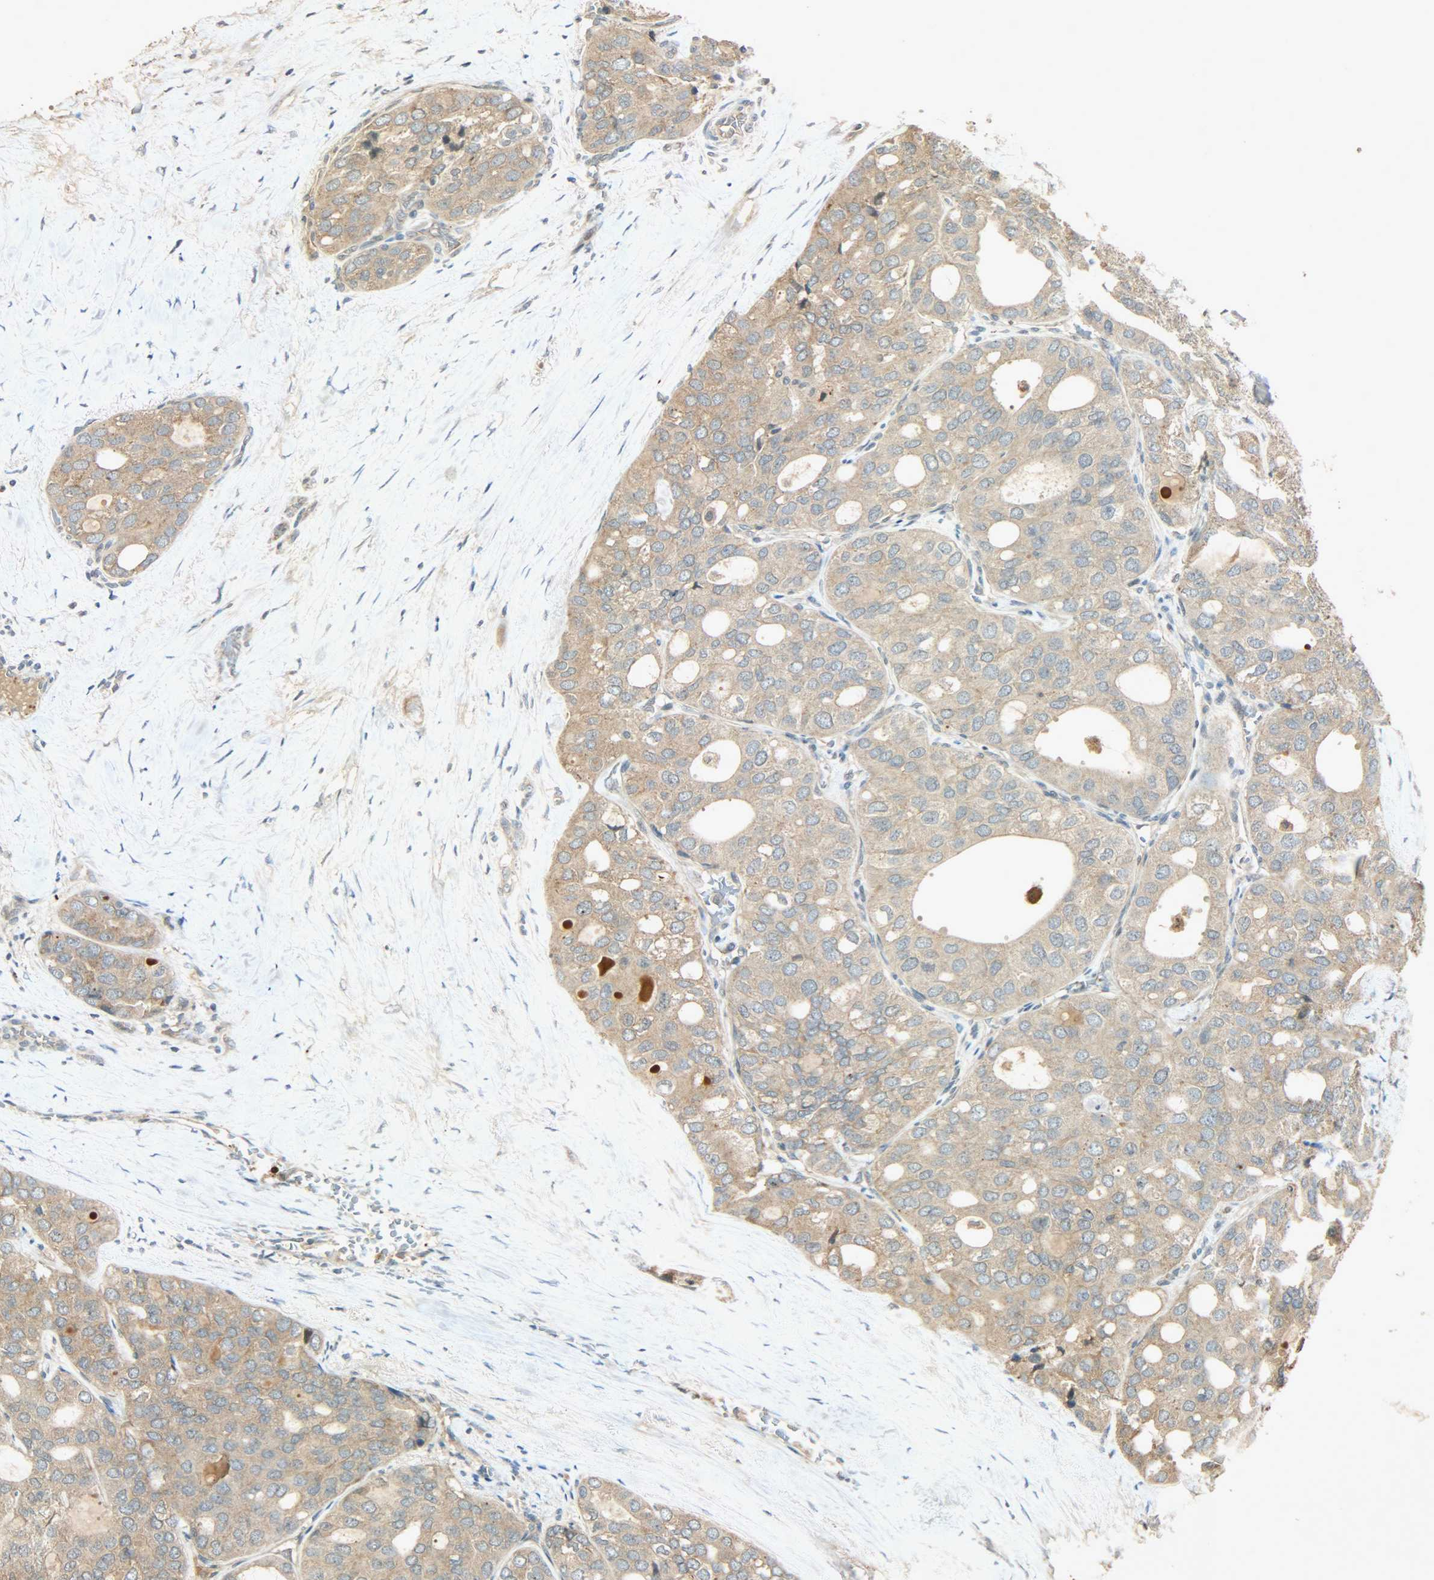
{"staining": {"intensity": "weak", "quantity": ">75%", "location": "cytoplasmic/membranous"}, "tissue": "thyroid cancer", "cell_type": "Tumor cells", "image_type": "cancer", "snomed": [{"axis": "morphology", "description": "Follicular adenoma carcinoma, NOS"}, {"axis": "topography", "description": "Thyroid gland"}], "caption": "Weak cytoplasmic/membranous protein staining is identified in about >75% of tumor cells in follicular adenoma carcinoma (thyroid).", "gene": "ATP2B1", "patient": {"sex": "male", "age": 75}}